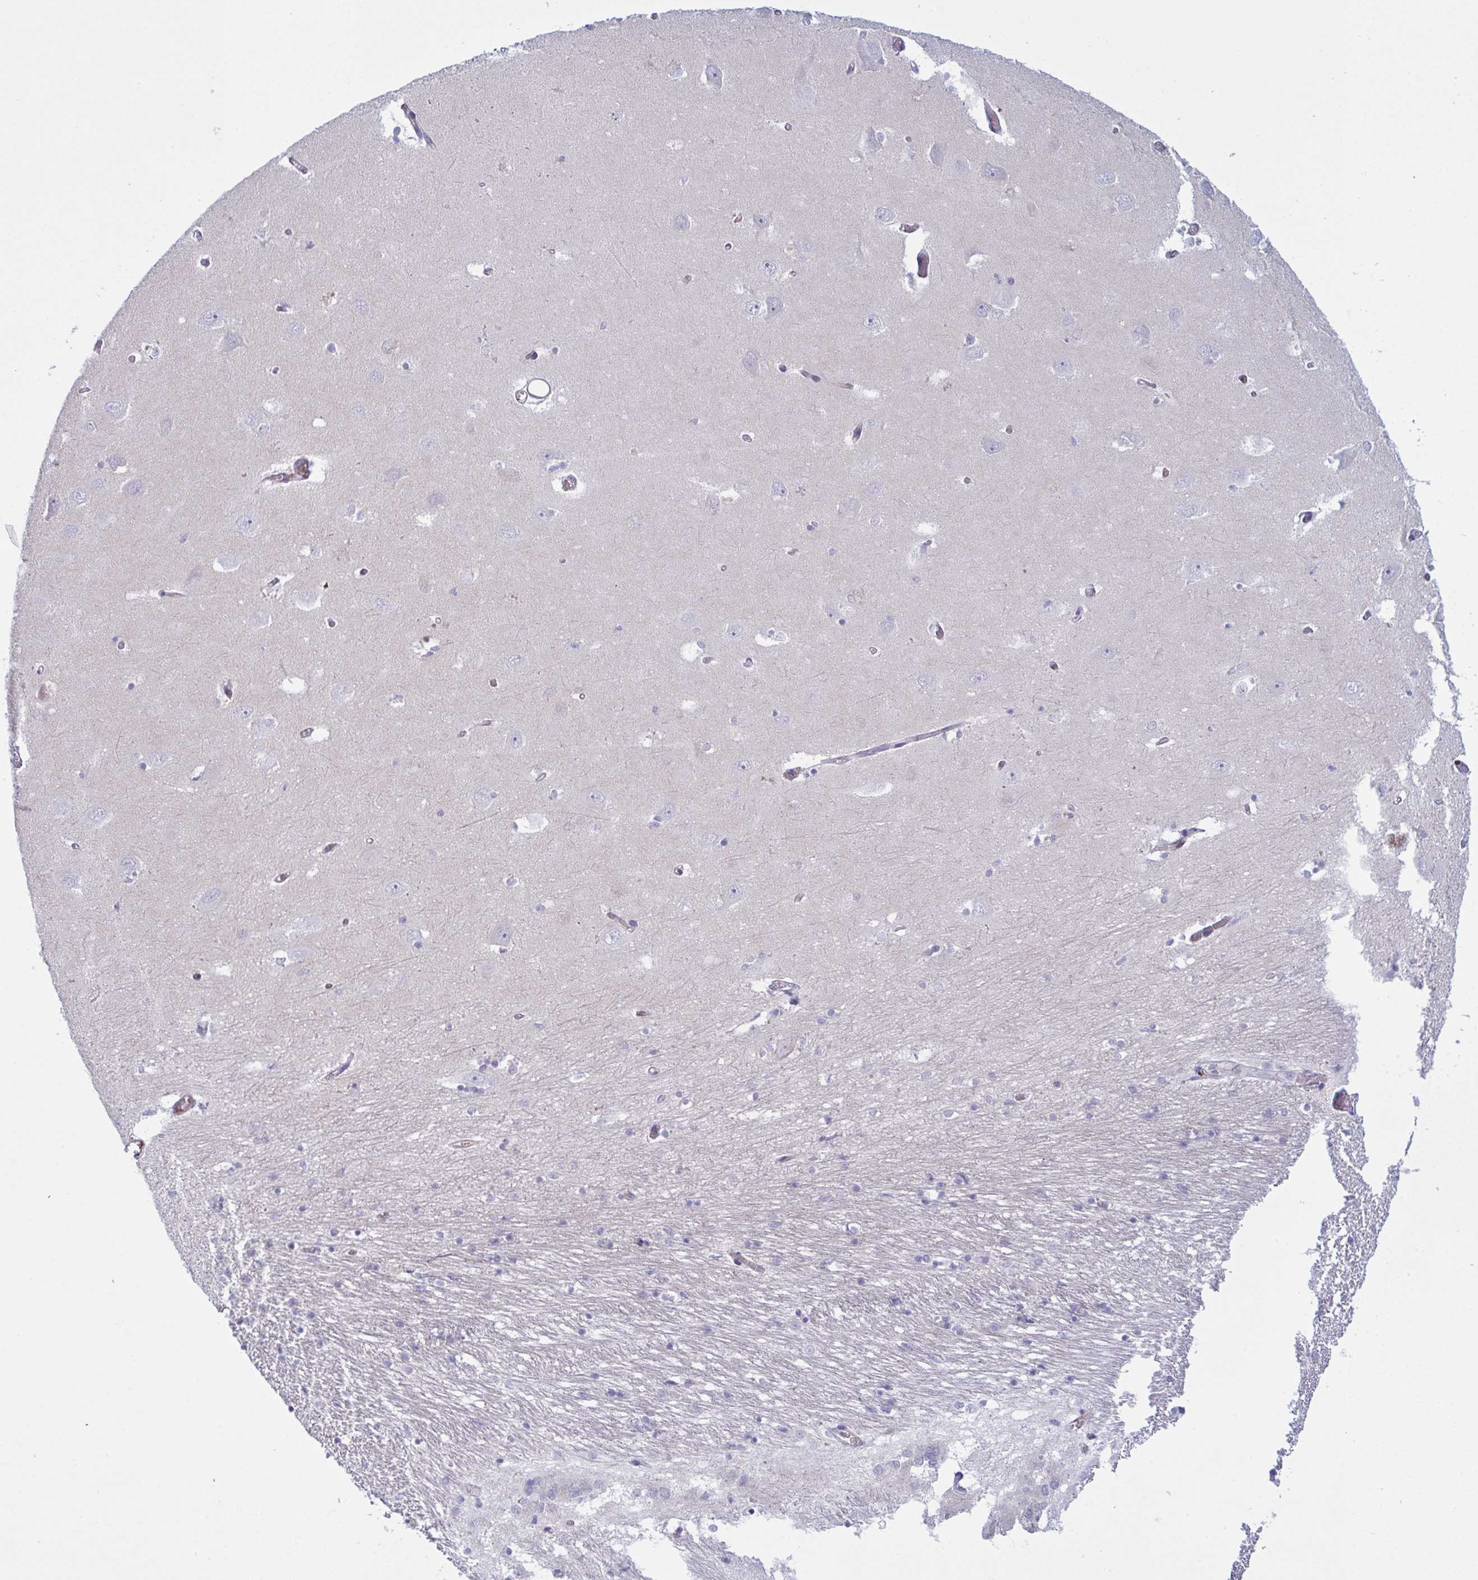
{"staining": {"intensity": "negative", "quantity": "none", "location": "none"}, "tissue": "caudate", "cell_type": "Glial cells", "image_type": "normal", "snomed": [{"axis": "morphology", "description": "Normal tissue, NOS"}, {"axis": "topography", "description": "Lateral ventricle wall"}, {"axis": "topography", "description": "Hippocampus"}], "caption": "Caudate stained for a protein using IHC demonstrates no expression glial cells.", "gene": "DCBLD1", "patient": {"sex": "female", "age": 63}}